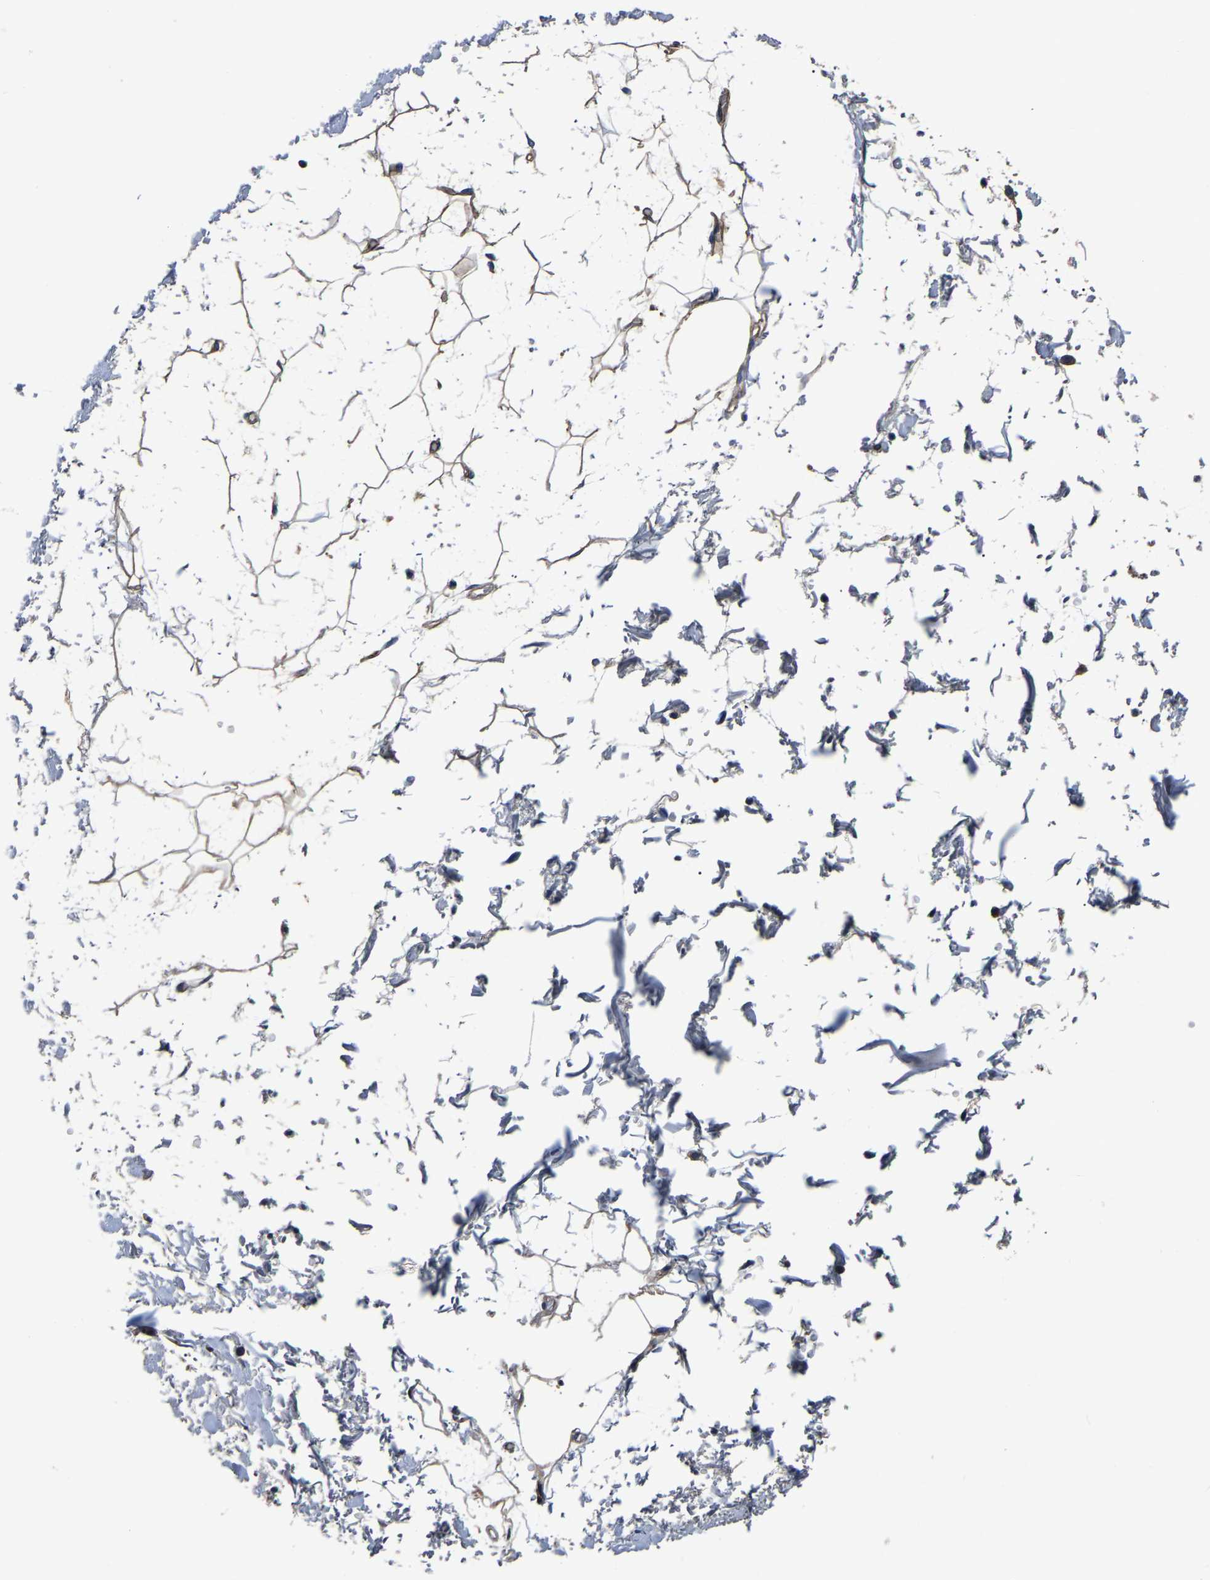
{"staining": {"intensity": "weak", "quantity": "25%-75%", "location": "cytoplasmic/membranous"}, "tissue": "adipose tissue", "cell_type": "Adipocytes", "image_type": "normal", "snomed": [{"axis": "morphology", "description": "Normal tissue, NOS"}, {"axis": "topography", "description": "Soft tissue"}], "caption": "The image exhibits a brown stain indicating the presence of a protein in the cytoplasmic/membranous of adipocytes in adipose tissue. (IHC, brightfield microscopy, high magnification).", "gene": "SH3GLB1", "patient": {"sex": "male", "age": 72}}